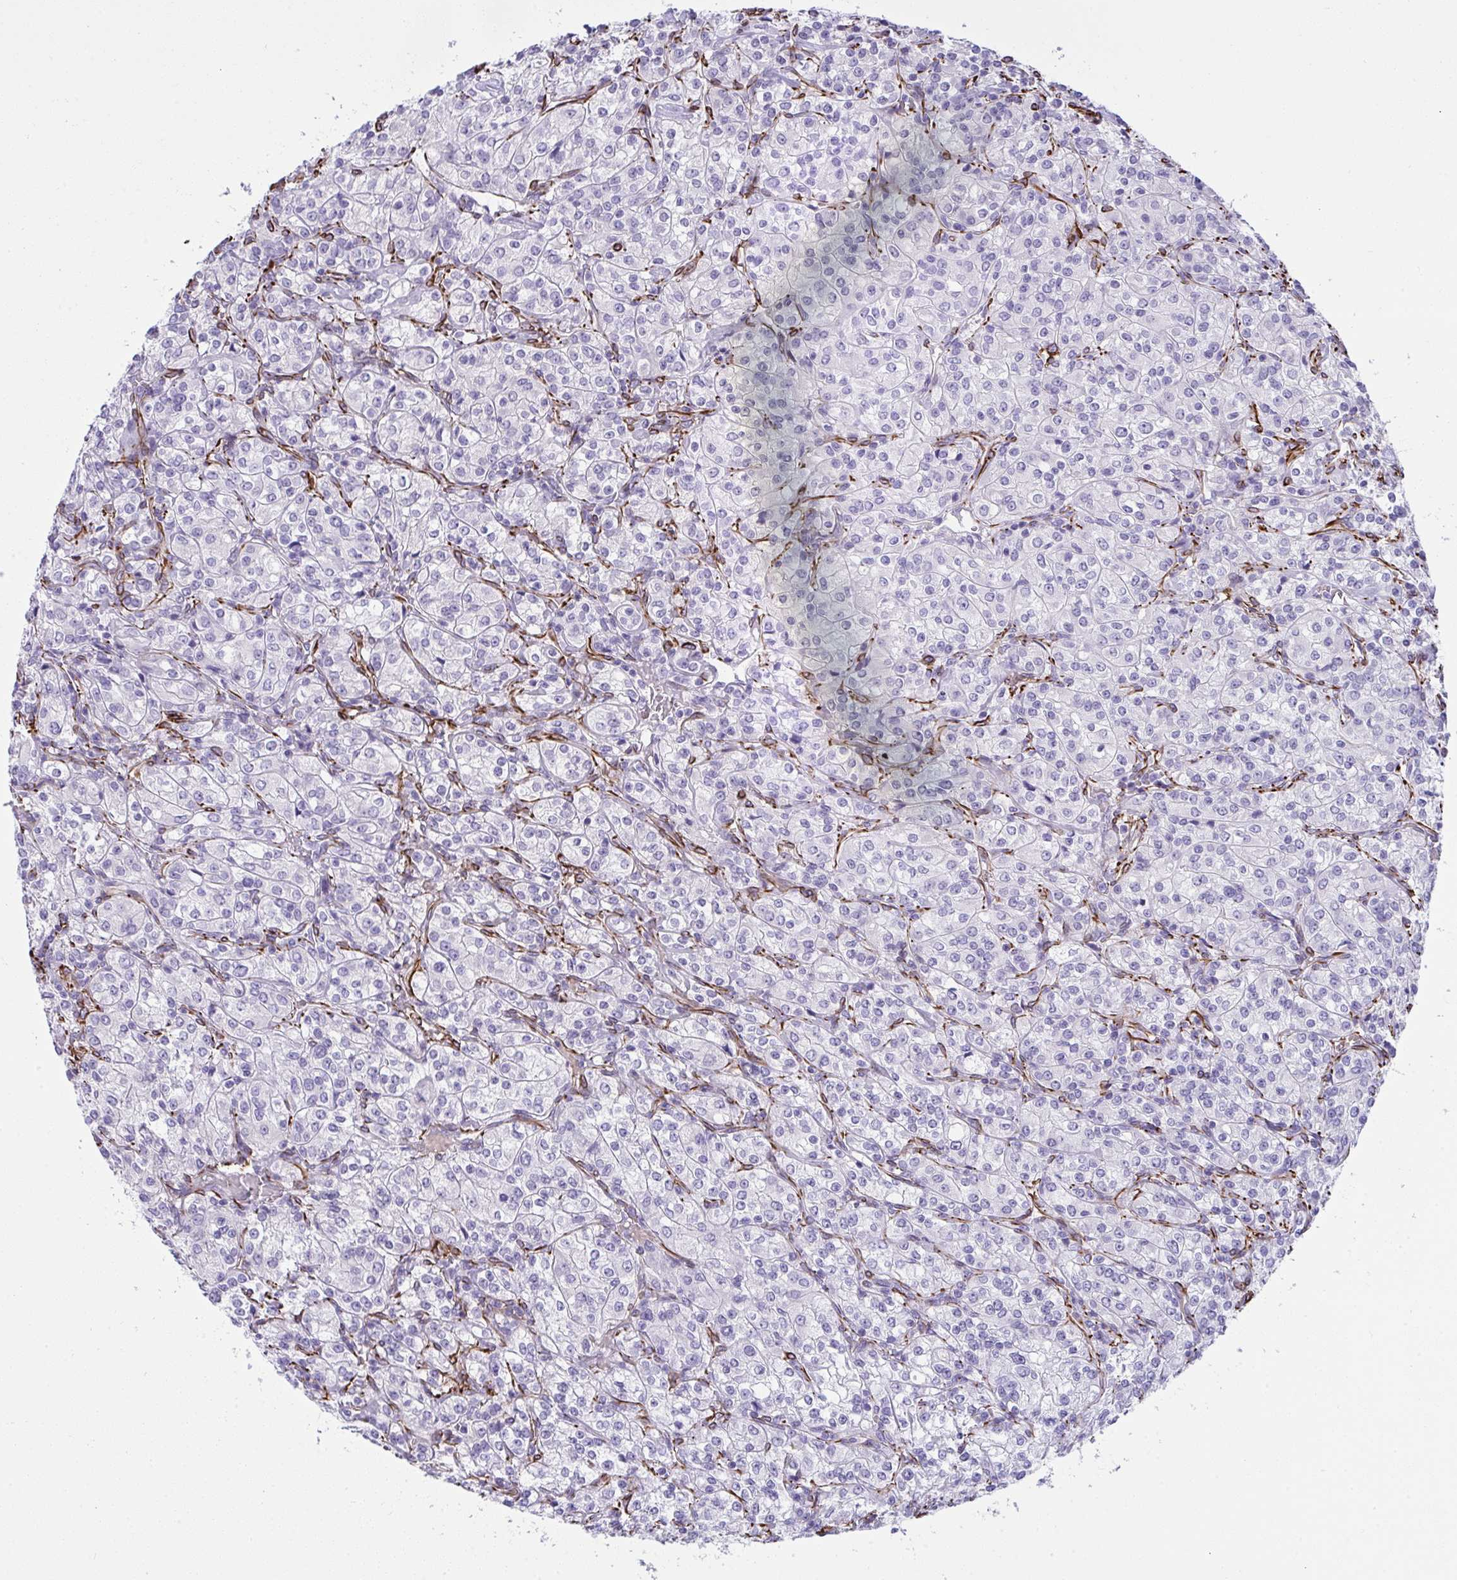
{"staining": {"intensity": "negative", "quantity": "none", "location": "none"}, "tissue": "renal cancer", "cell_type": "Tumor cells", "image_type": "cancer", "snomed": [{"axis": "morphology", "description": "Adenocarcinoma, NOS"}, {"axis": "topography", "description": "Kidney"}], "caption": "Protein analysis of renal cancer displays no significant staining in tumor cells.", "gene": "SLC35B1", "patient": {"sex": "male", "age": 77}}